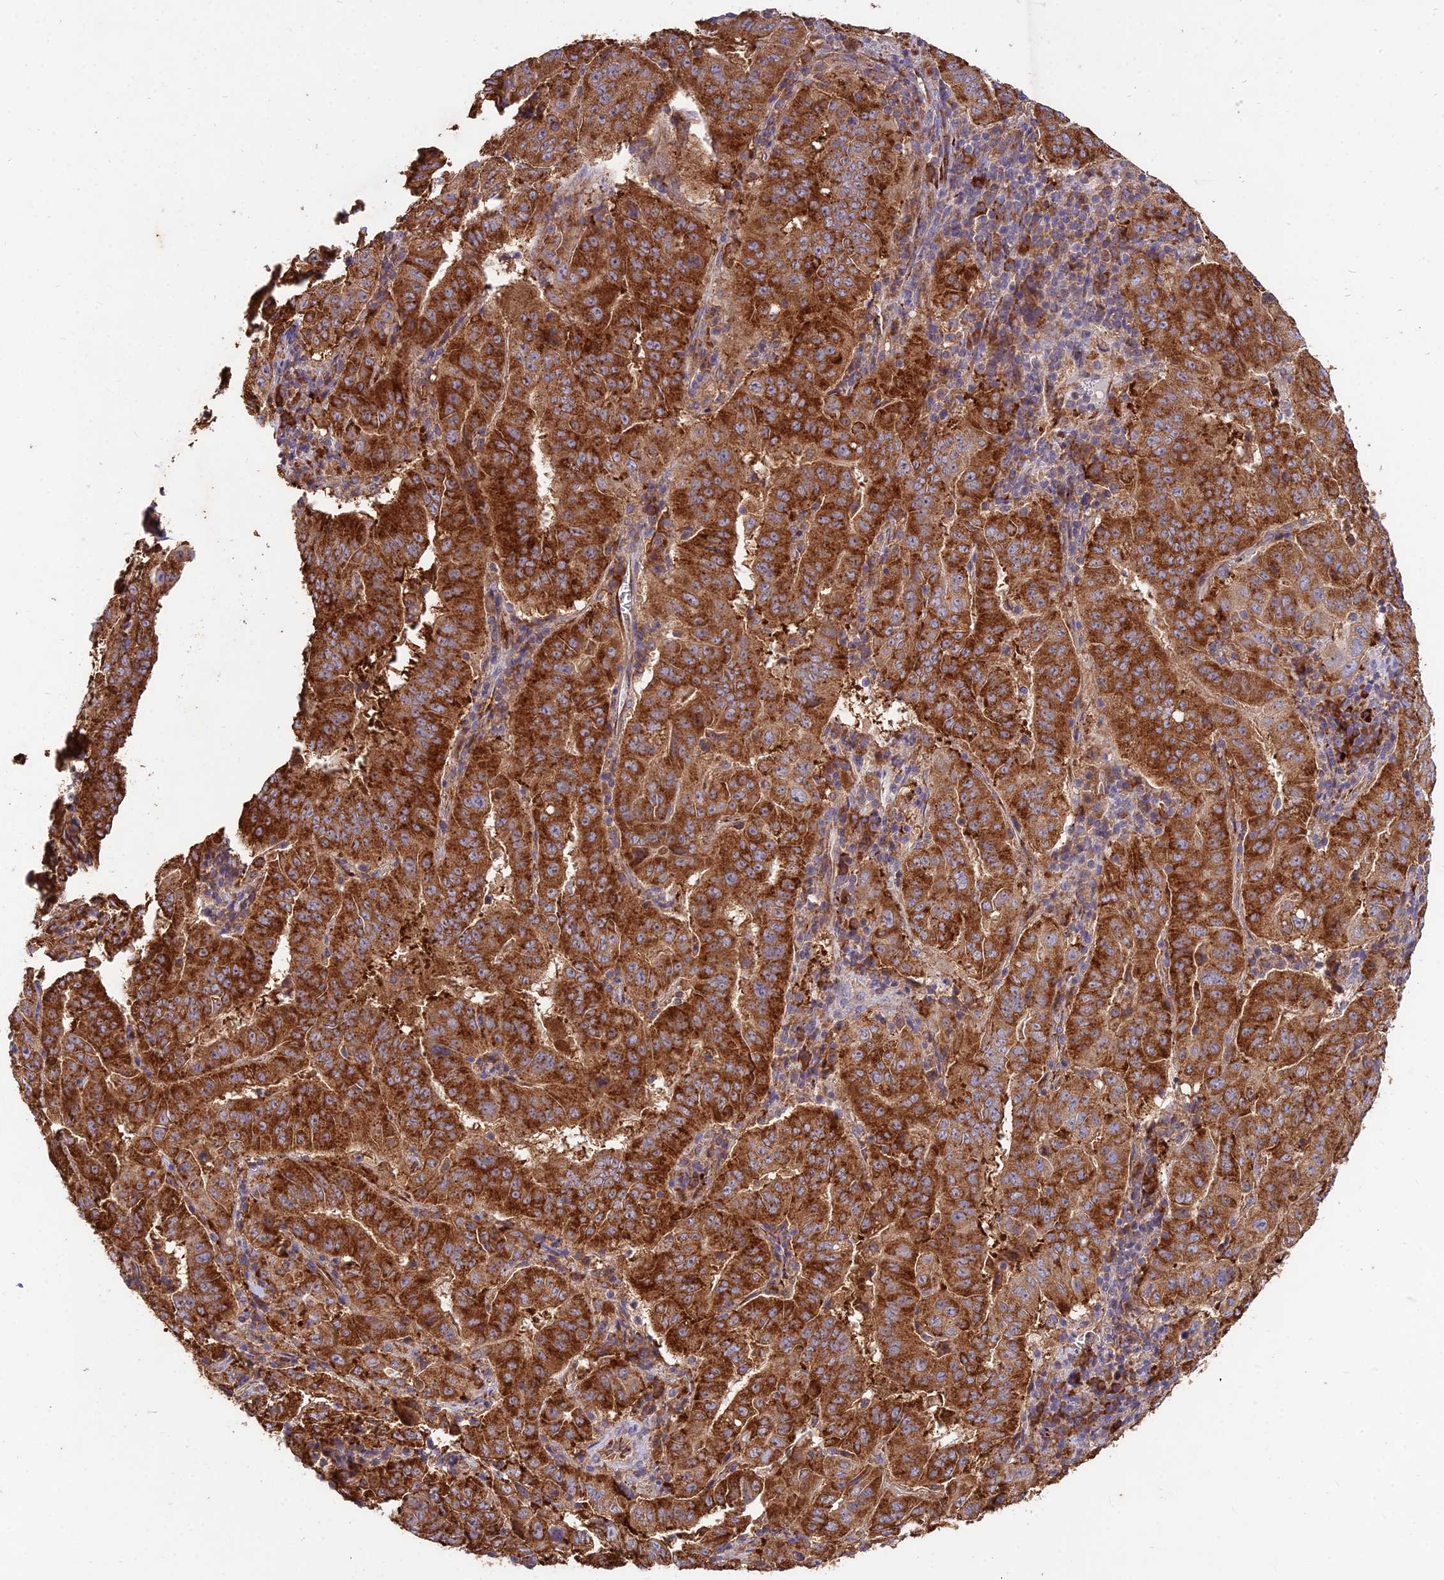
{"staining": {"intensity": "strong", "quantity": ">75%", "location": "cytoplasmic/membranous"}, "tissue": "pancreatic cancer", "cell_type": "Tumor cells", "image_type": "cancer", "snomed": [{"axis": "morphology", "description": "Adenocarcinoma, NOS"}, {"axis": "topography", "description": "Pancreas"}], "caption": "The histopathology image reveals staining of pancreatic adenocarcinoma, revealing strong cytoplasmic/membranous protein positivity (brown color) within tumor cells.", "gene": "NXNL2", "patient": {"sex": "male", "age": 63}}